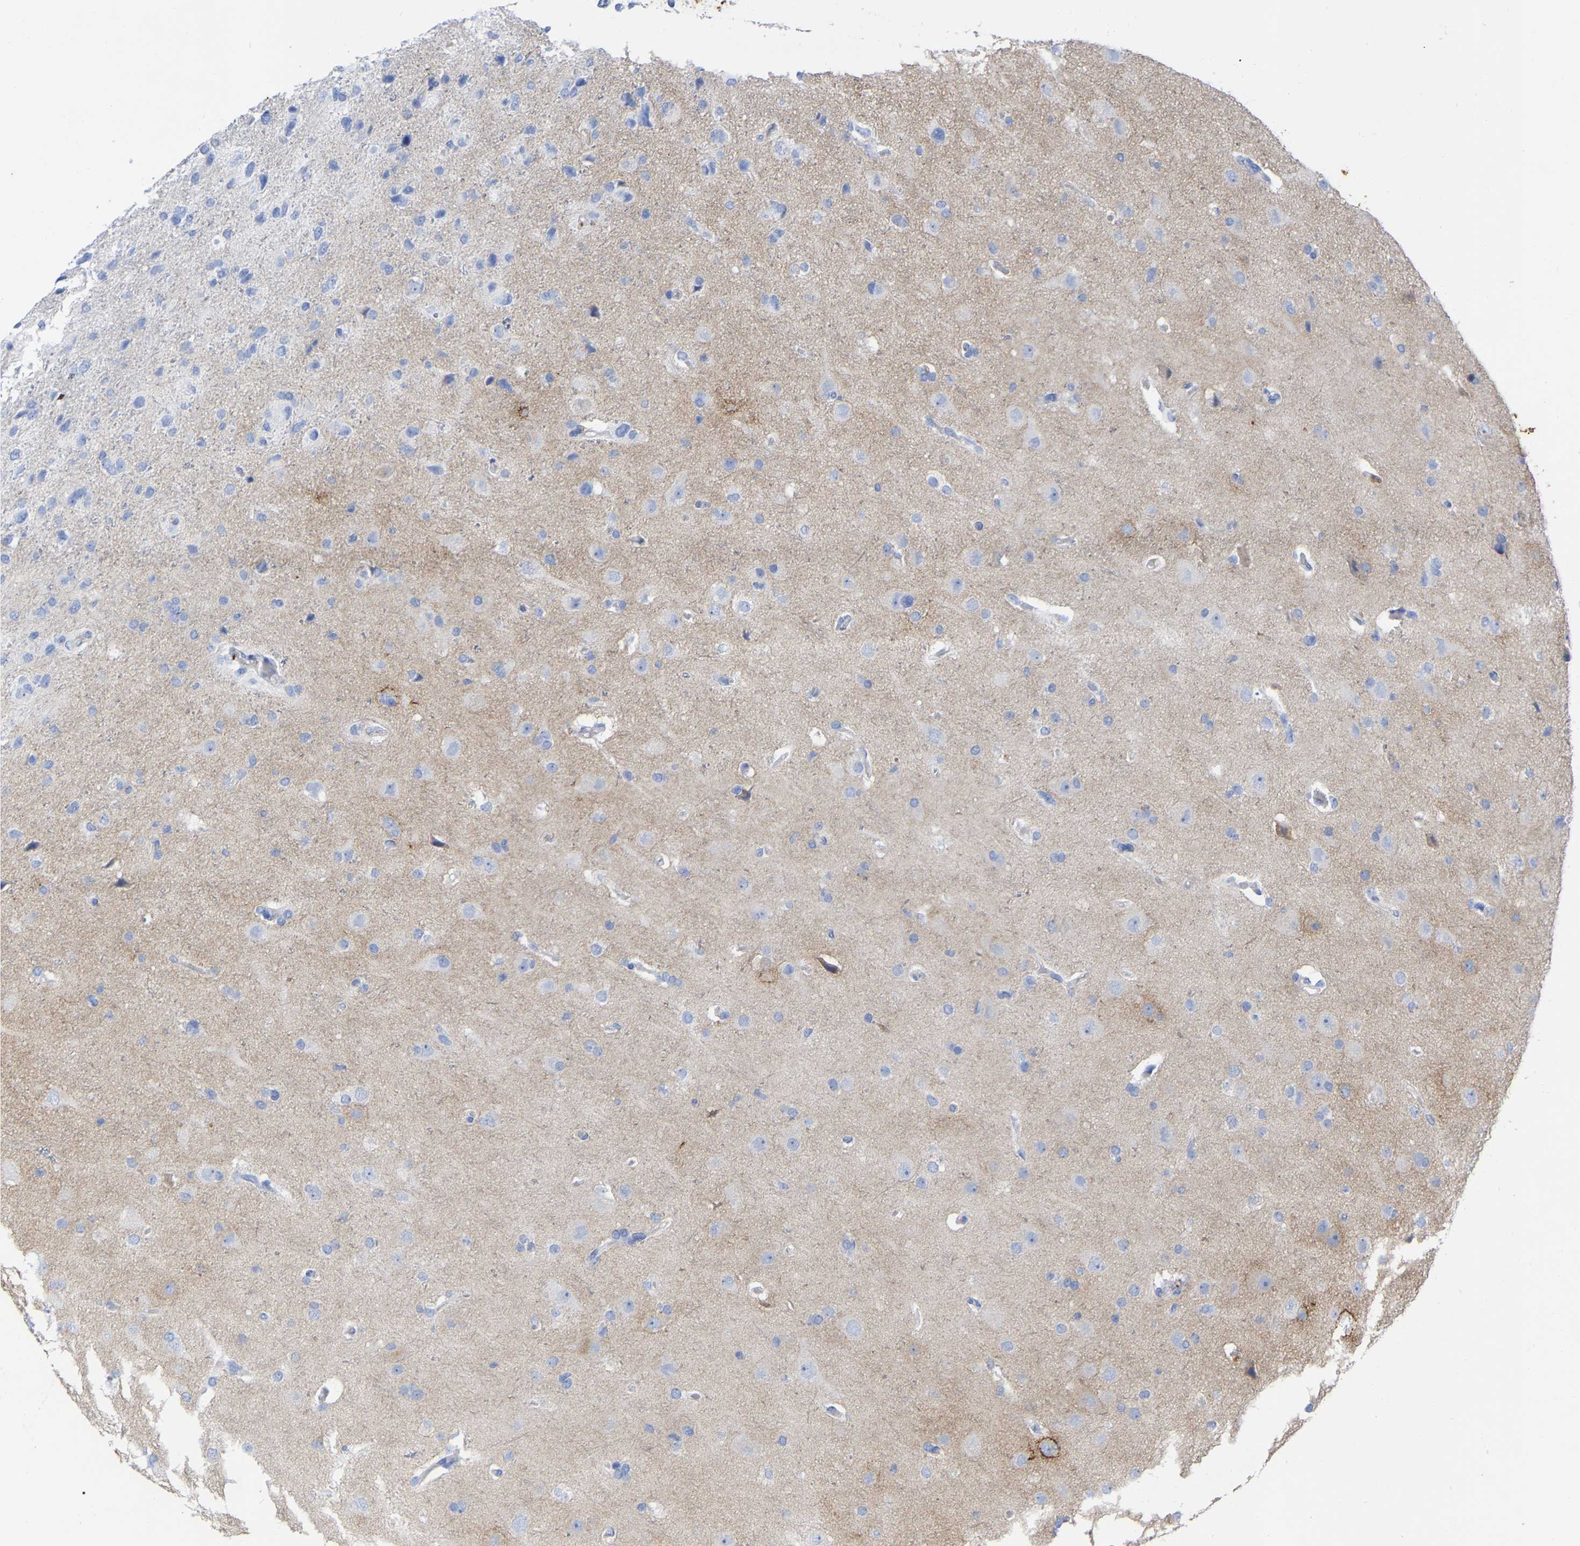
{"staining": {"intensity": "negative", "quantity": "none", "location": "none"}, "tissue": "glioma", "cell_type": "Tumor cells", "image_type": "cancer", "snomed": [{"axis": "morphology", "description": "Glioma, malignant, High grade"}, {"axis": "topography", "description": "Brain"}], "caption": "High power microscopy photomicrograph of an immunohistochemistry (IHC) micrograph of high-grade glioma (malignant), revealing no significant expression in tumor cells.", "gene": "HAPLN1", "patient": {"sex": "female", "age": 58}}